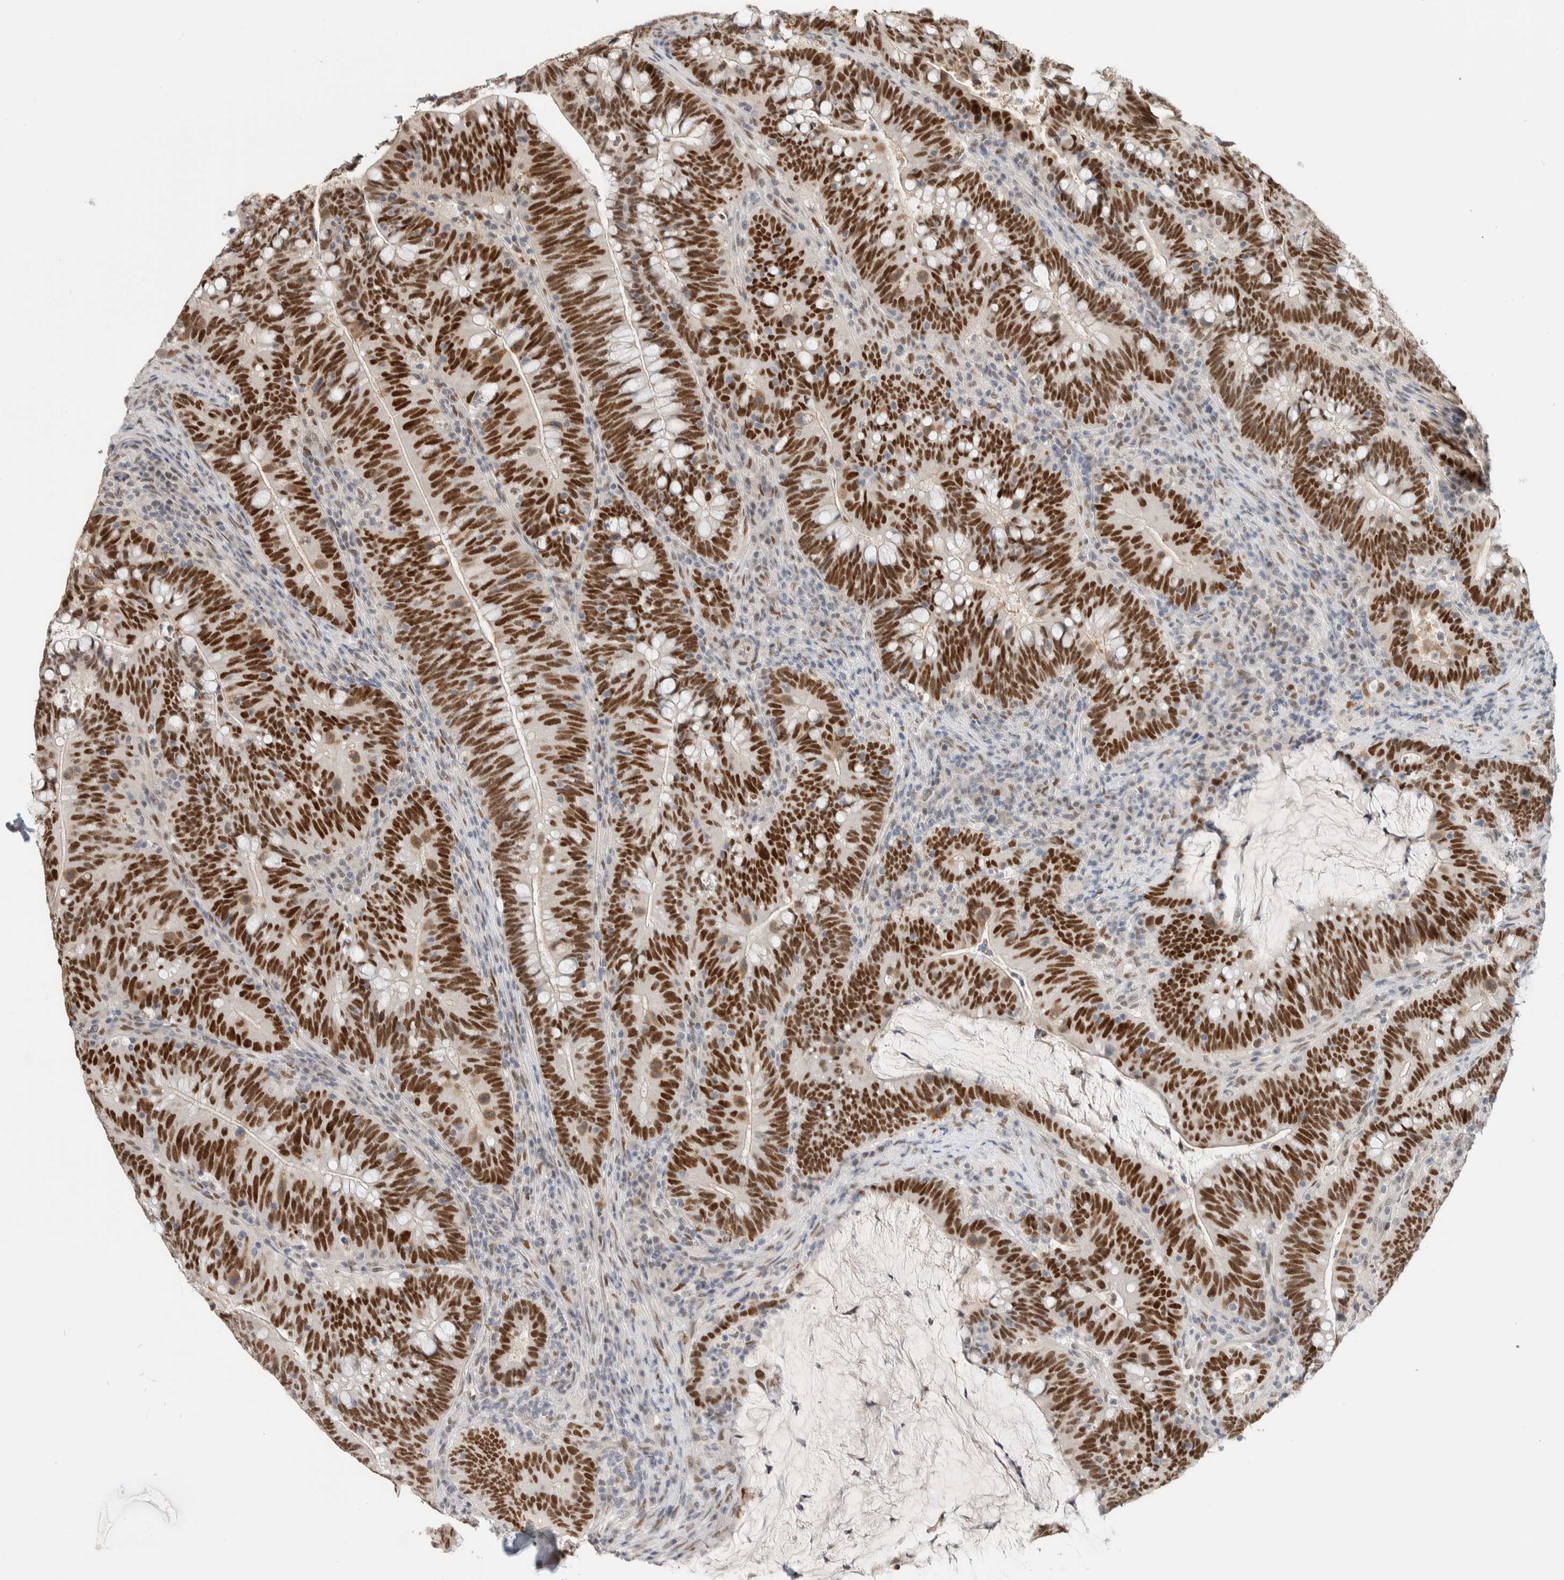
{"staining": {"intensity": "strong", "quantity": ">75%", "location": "nuclear"}, "tissue": "colorectal cancer", "cell_type": "Tumor cells", "image_type": "cancer", "snomed": [{"axis": "morphology", "description": "Adenocarcinoma, NOS"}, {"axis": "topography", "description": "Colon"}], "caption": "Human colorectal adenocarcinoma stained for a protein (brown) displays strong nuclear positive positivity in approximately >75% of tumor cells.", "gene": "PUS7", "patient": {"sex": "female", "age": 66}}